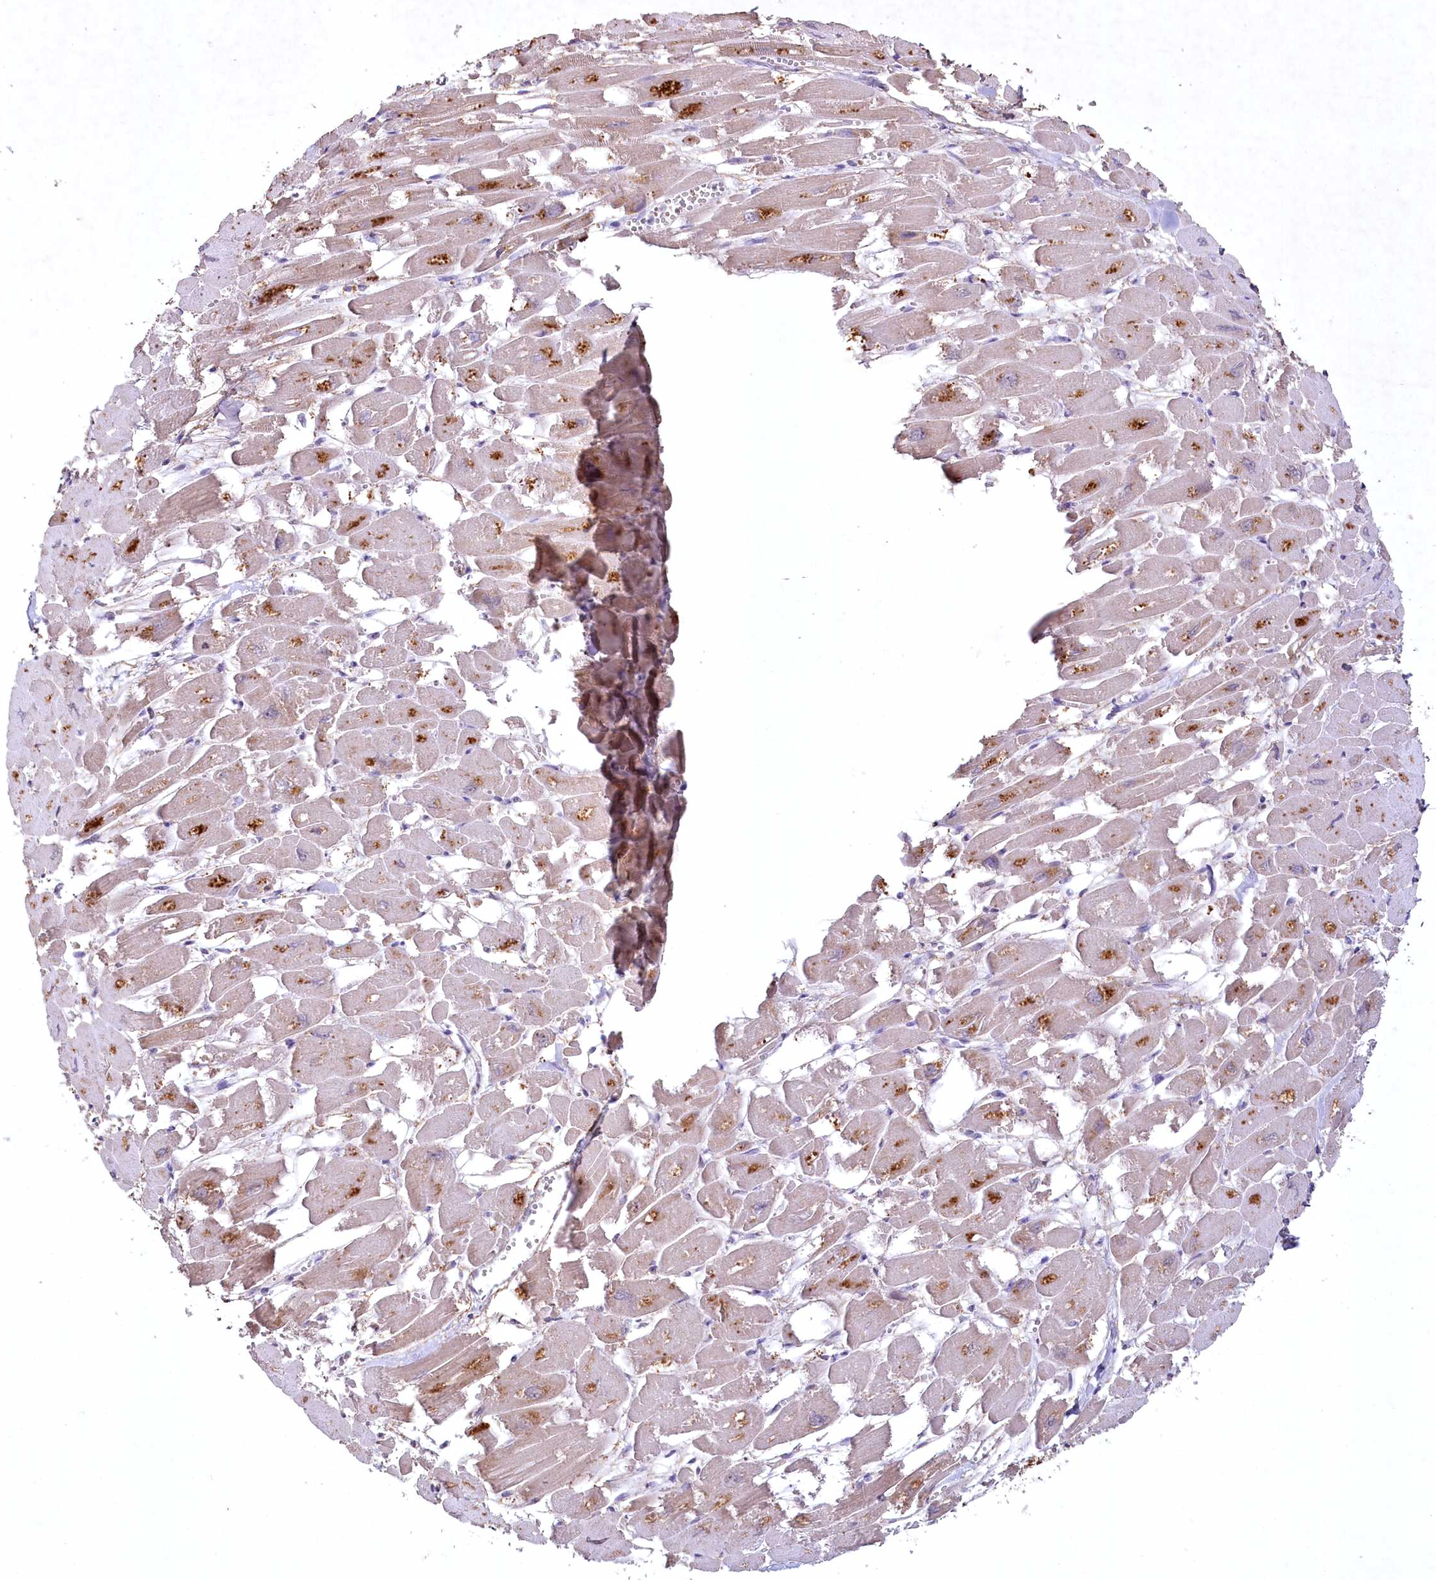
{"staining": {"intensity": "moderate", "quantity": ">75%", "location": "cytoplasmic/membranous"}, "tissue": "heart muscle", "cell_type": "Cardiomyocytes", "image_type": "normal", "snomed": [{"axis": "morphology", "description": "Normal tissue, NOS"}, {"axis": "topography", "description": "Heart"}], "caption": "Approximately >75% of cardiomyocytes in unremarkable human heart muscle show moderate cytoplasmic/membranous protein expression as visualized by brown immunohistochemical staining.", "gene": "MRPL44", "patient": {"sex": "male", "age": 54}}